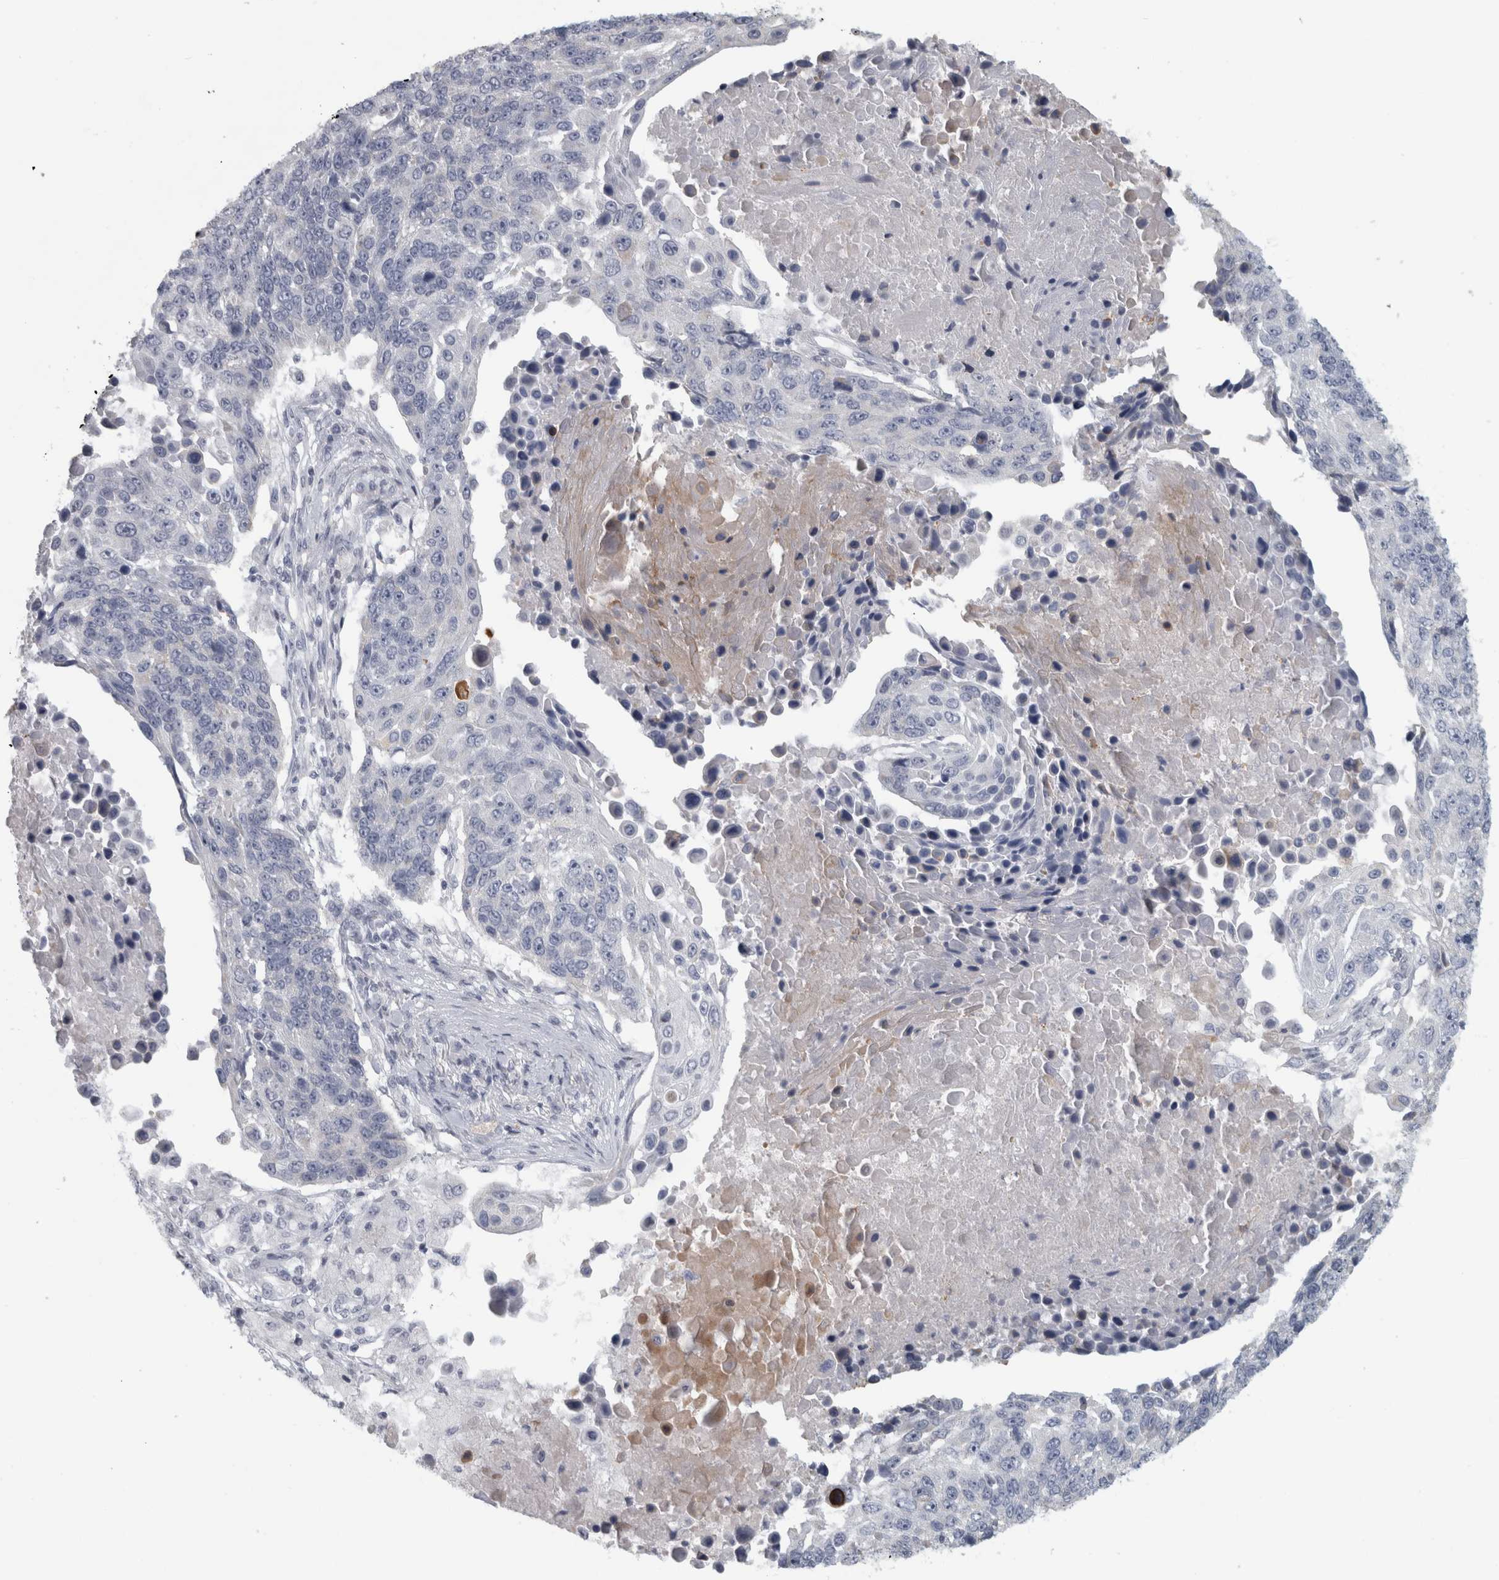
{"staining": {"intensity": "negative", "quantity": "none", "location": "none"}, "tissue": "lung cancer", "cell_type": "Tumor cells", "image_type": "cancer", "snomed": [{"axis": "morphology", "description": "Squamous cell carcinoma, NOS"}, {"axis": "topography", "description": "Lung"}], "caption": "Immunohistochemistry of lung squamous cell carcinoma displays no staining in tumor cells. (DAB (3,3'-diaminobenzidine) immunohistochemistry, high magnification).", "gene": "PTPRN2", "patient": {"sex": "male", "age": 66}}